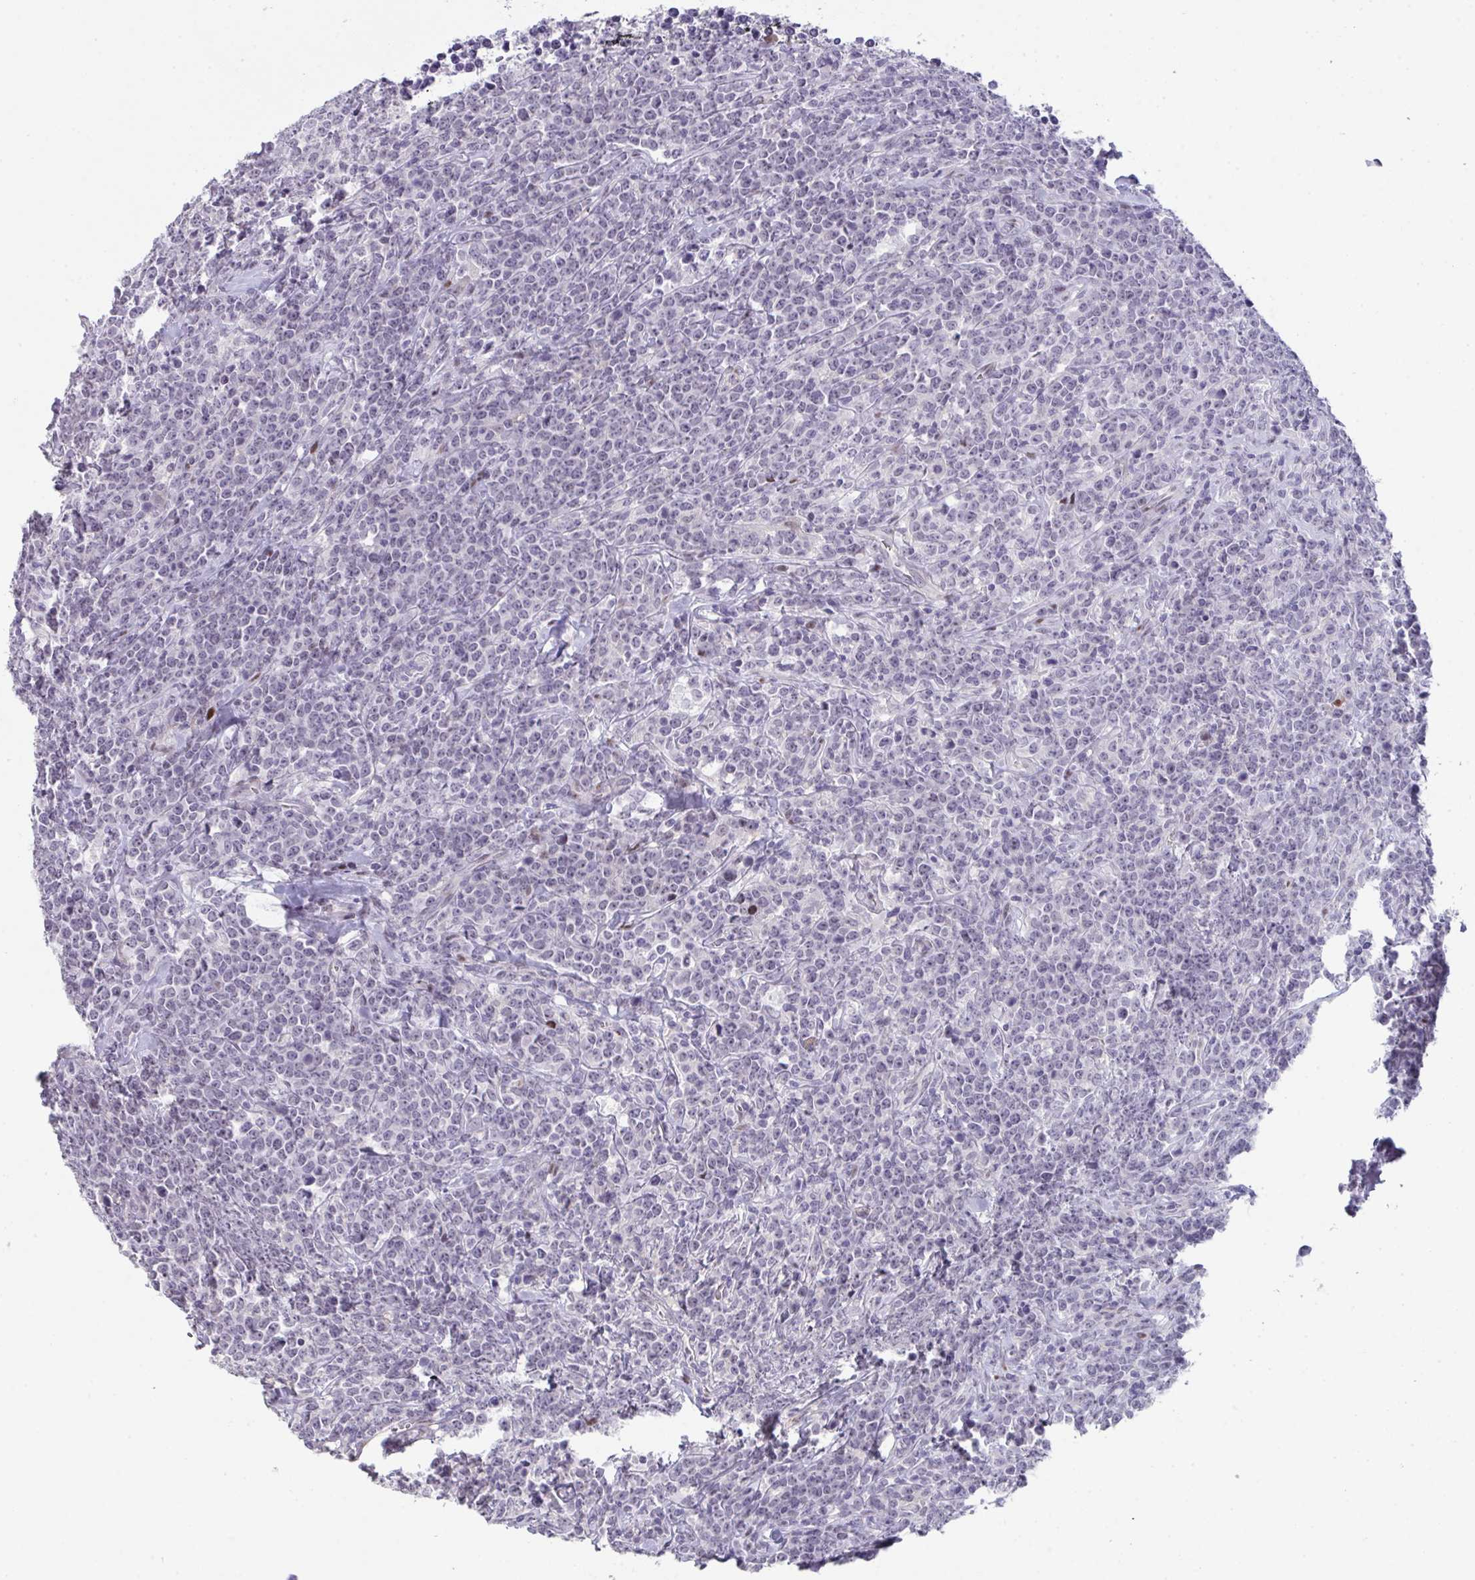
{"staining": {"intensity": "moderate", "quantity": "<25%", "location": "nuclear"}, "tissue": "lymphoma", "cell_type": "Tumor cells", "image_type": "cancer", "snomed": [{"axis": "morphology", "description": "Malignant lymphoma, non-Hodgkin's type, High grade"}, {"axis": "topography", "description": "Small intestine"}], "caption": "High-grade malignant lymphoma, non-Hodgkin's type stained for a protein (brown) displays moderate nuclear positive positivity in about <25% of tumor cells.", "gene": "GALNT16", "patient": {"sex": "female", "age": 56}}